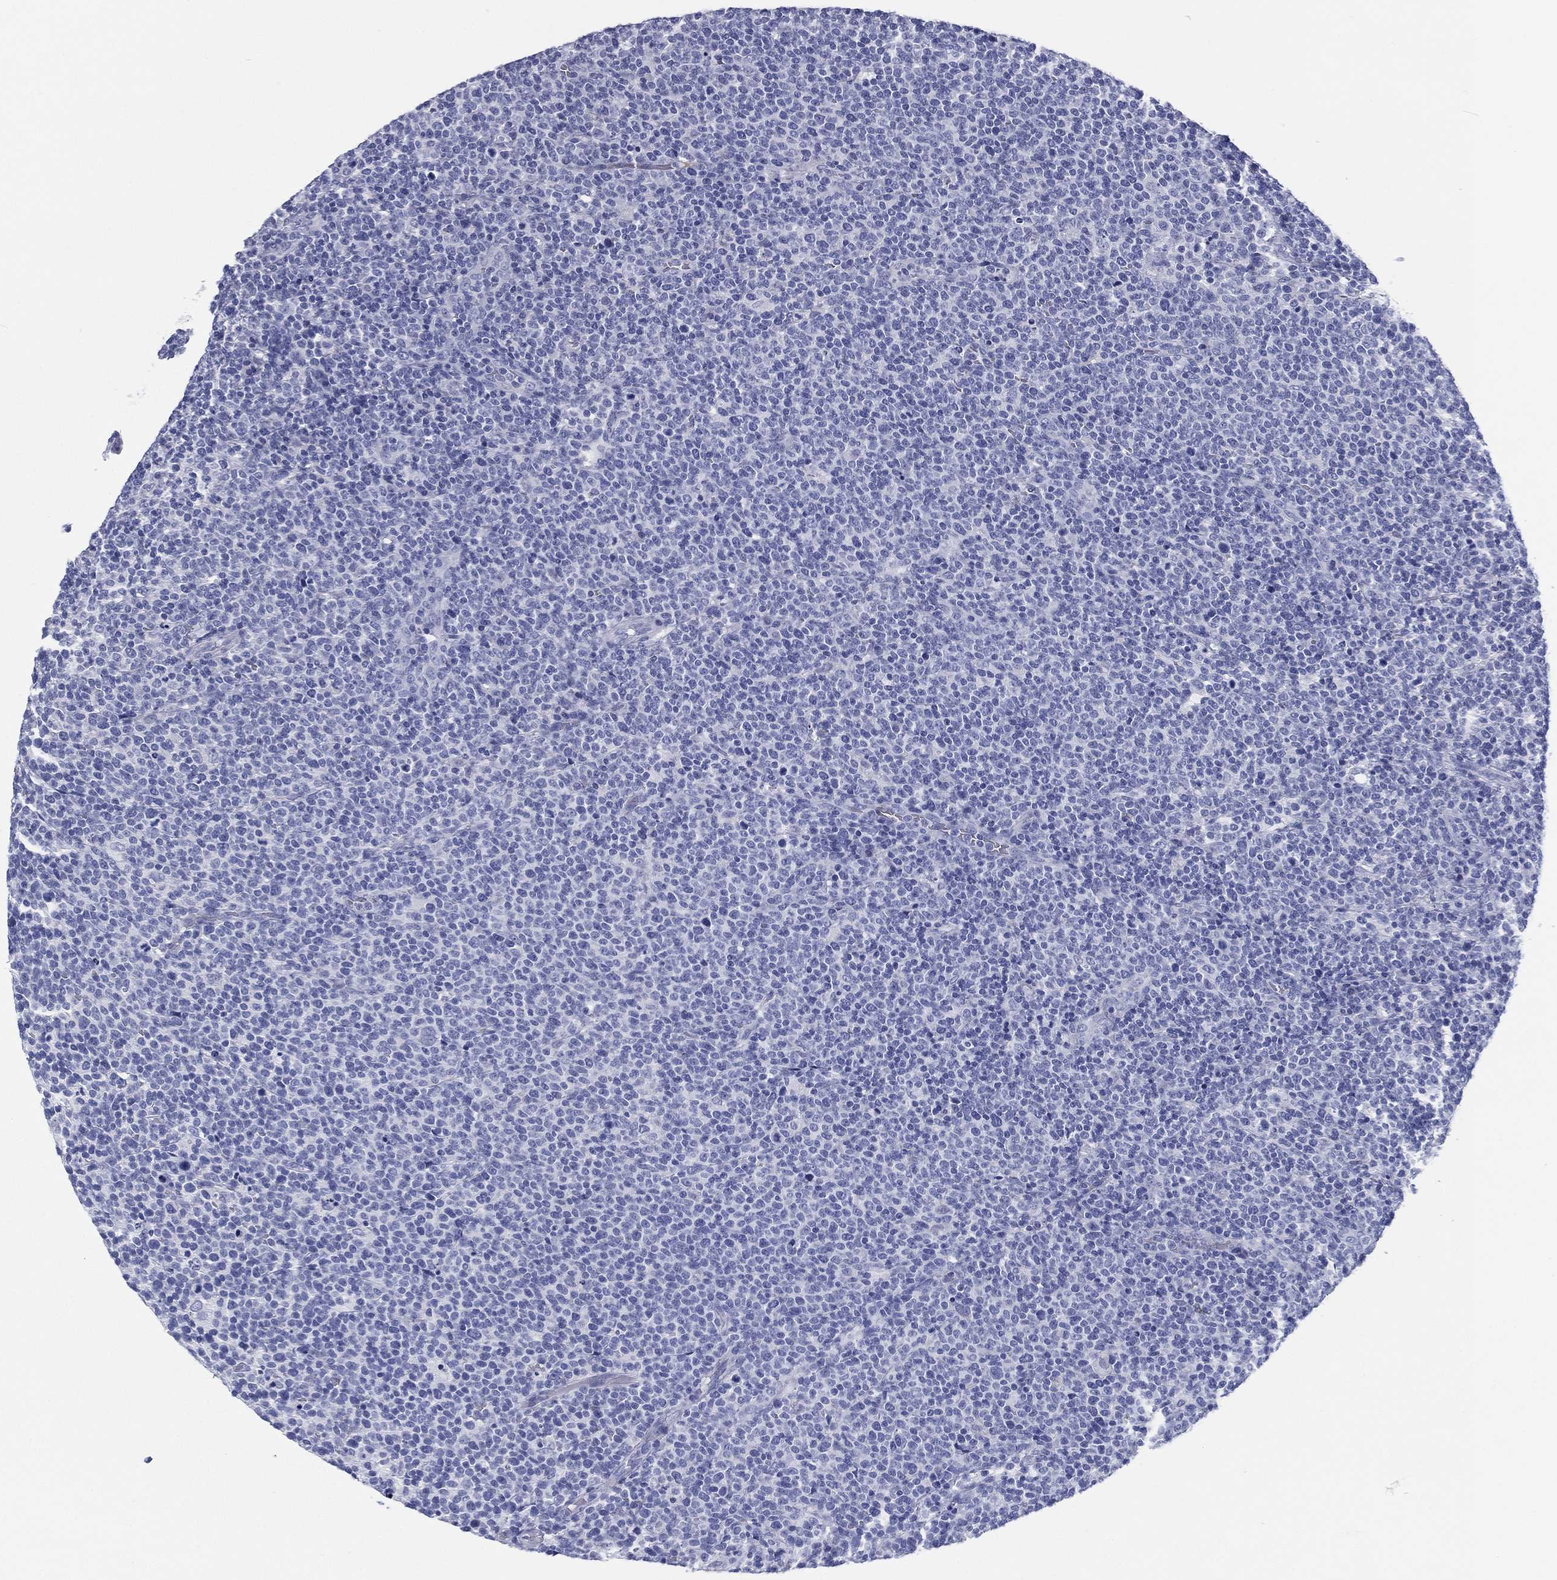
{"staining": {"intensity": "negative", "quantity": "none", "location": "none"}, "tissue": "lymphoma", "cell_type": "Tumor cells", "image_type": "cancer", "snomed": [{"axis": "morphology", "description": "Malignant lymphoma, non-Hodgkin's type, High grade"}, {"axis": "topography", "description": "Lymph node"}], "caption": "An immunohistochemistry (IHC) histopathology image of lymphoma is shown. There is no staining in tumor cells of lymphoma.", "gene": "RSPH4A", "patient": {"sex": "male", "age": 61}}